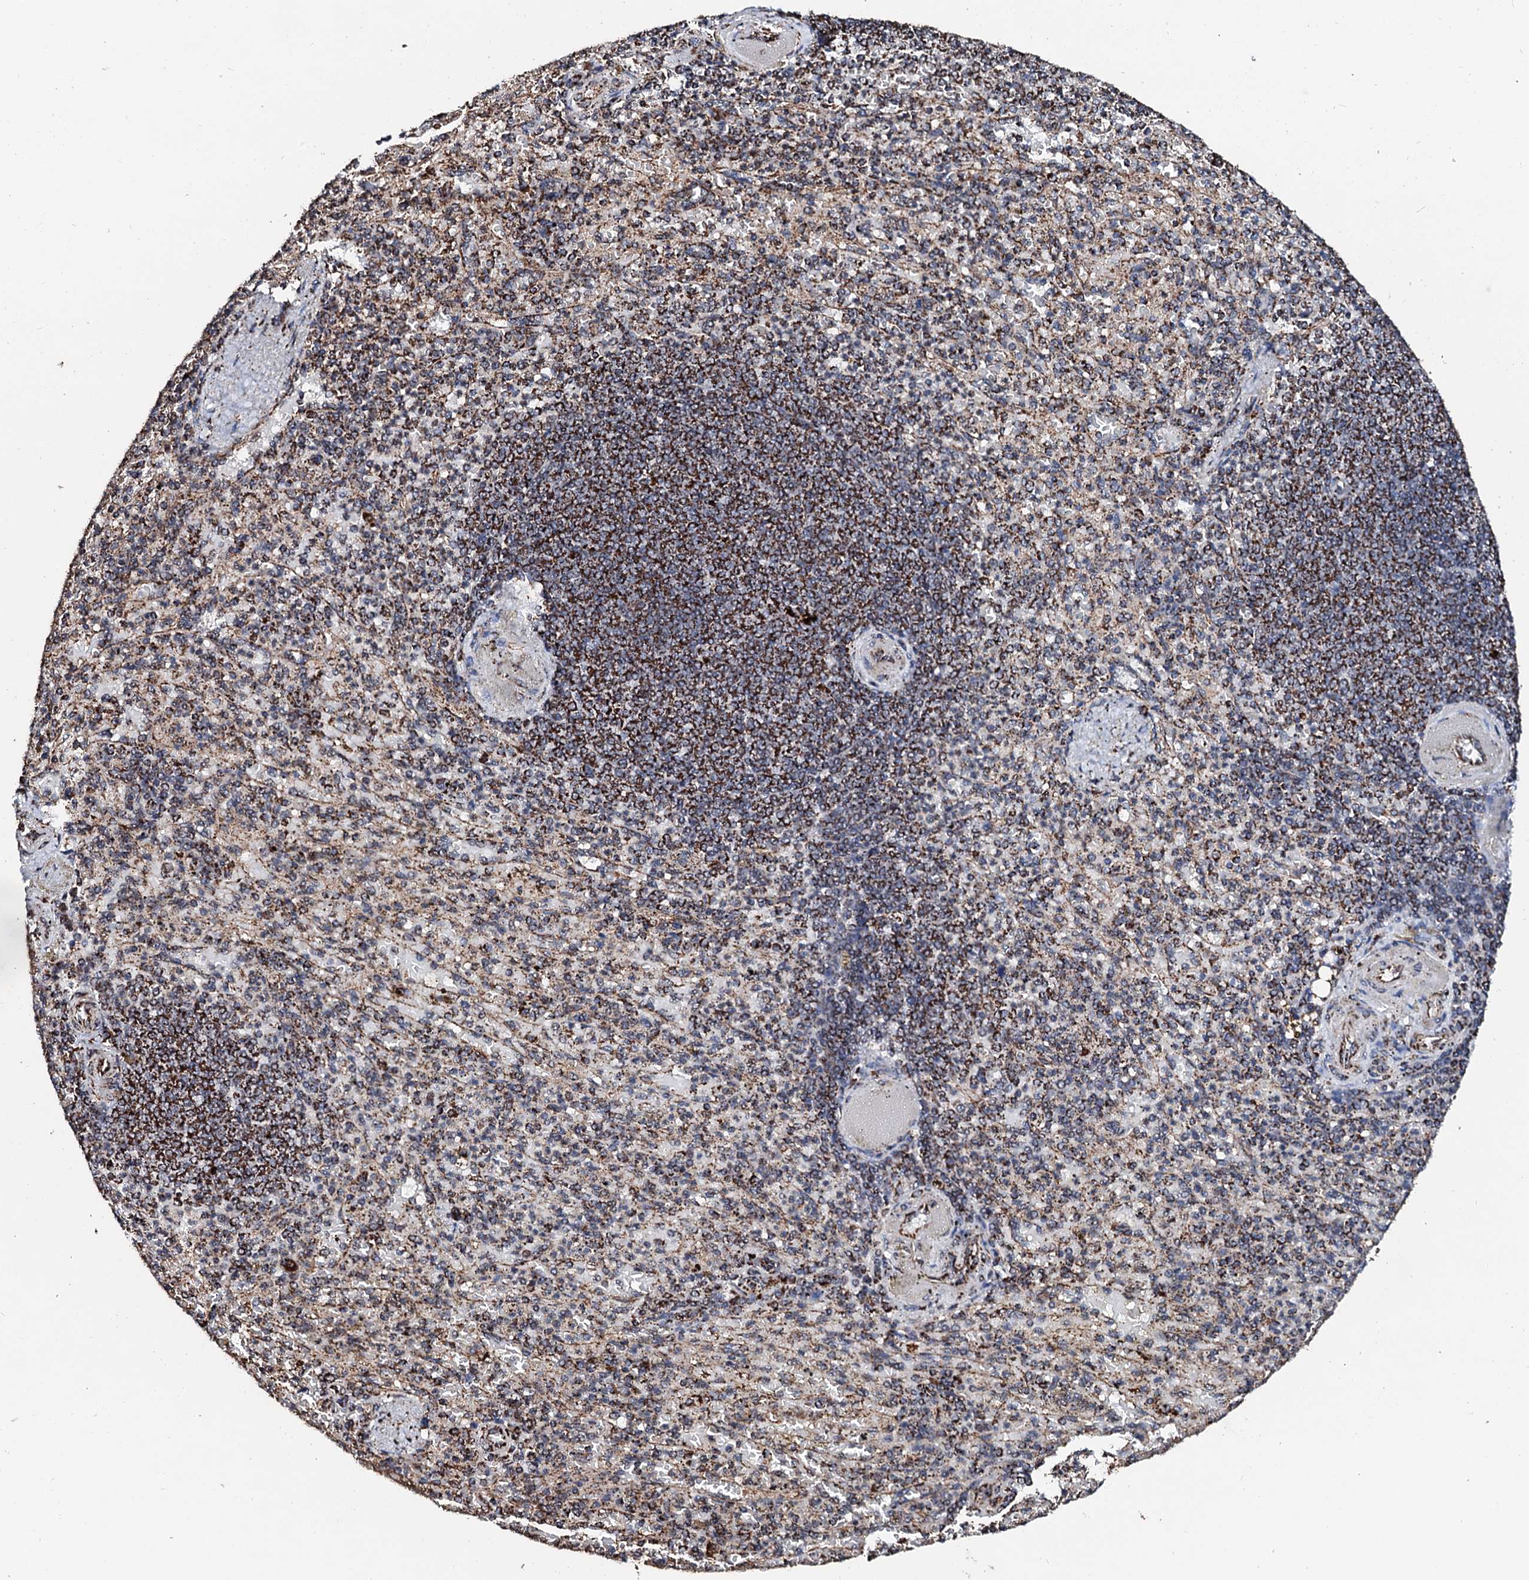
{"staining": {"intensity": "moderate", "quantity": "25%-75%", "location": "cytoplasmic/membranous"}, "tissue": "spleen", "cell_type": "Cells in red pulp", "image_type": "normal", "snomed": [{"axis": "morphology", "description": "Normal tissue, NOS"}, {"axis": "topography", "description": "Spleen"}], "caption": "Cells in red pulp exhibit medium levels of moderate cytoplasmic/membranous expression in about 25%-75% of cells in normal spleen. Immunohistochemistry (ihc) stains the protein in brown and the nuclei are stained blue.", "gene": "SECISBP2L", "patient": {"sex": "female", "age": 74}}